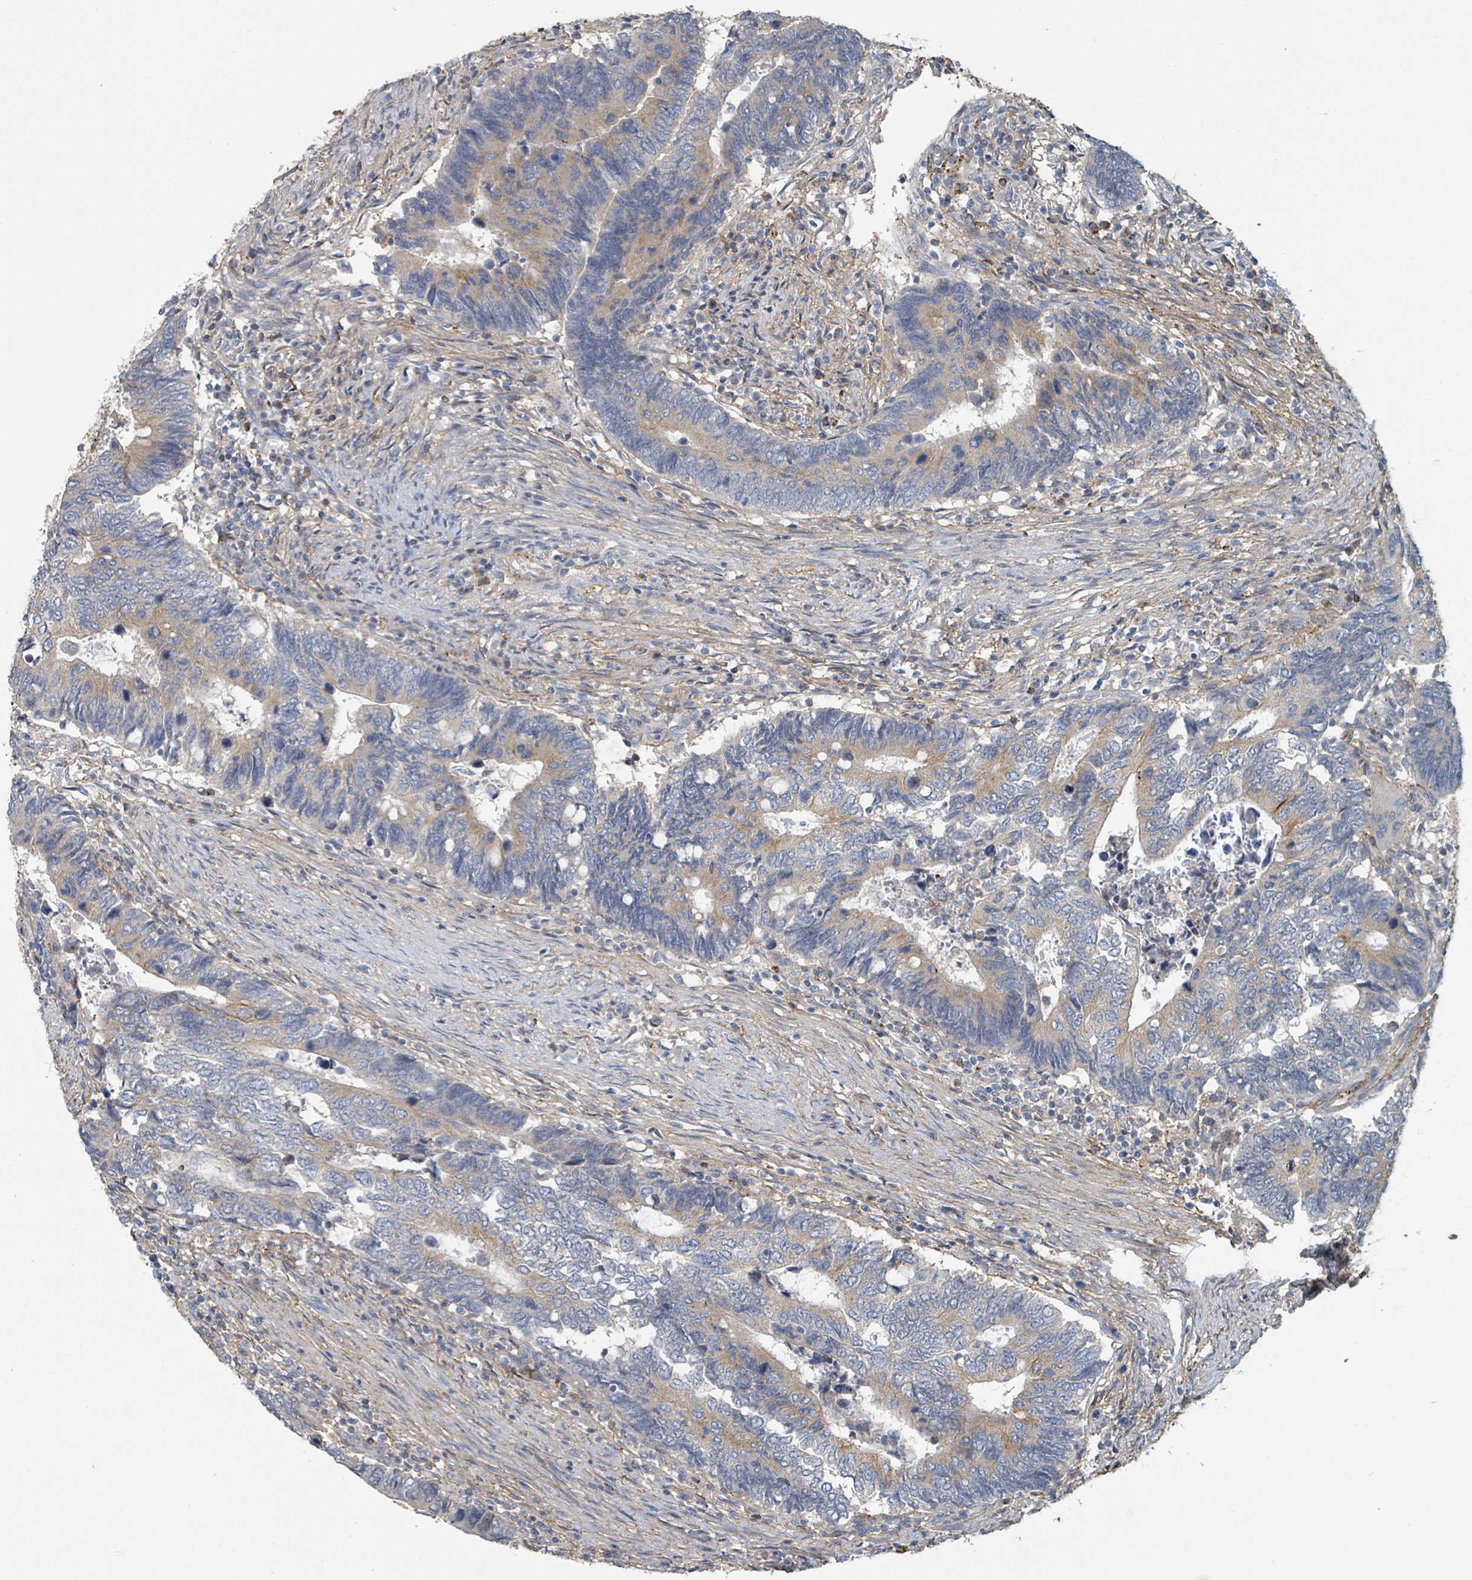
{"staining": {"intensity": "moderate", "quantity": "25%-75%", "location": "cytoplasmic/membranous"}, "tissue": "colorectal cancer", "cell_type": "Tumor cells", "image_type": "cancer", "snomed": [{"axis": "morphology", "description": "Adenocarcinoma, NOS"}, {"axis": "topography", "description": "Colon"}], "caption": "A brown stain shows moderate cytoplasmic/membranous positivity of a protein in adenocarcinoma (colorectal) tumor cells.", "gene": "LRRC42", "patient": {"sex": "male", "age": 87}}